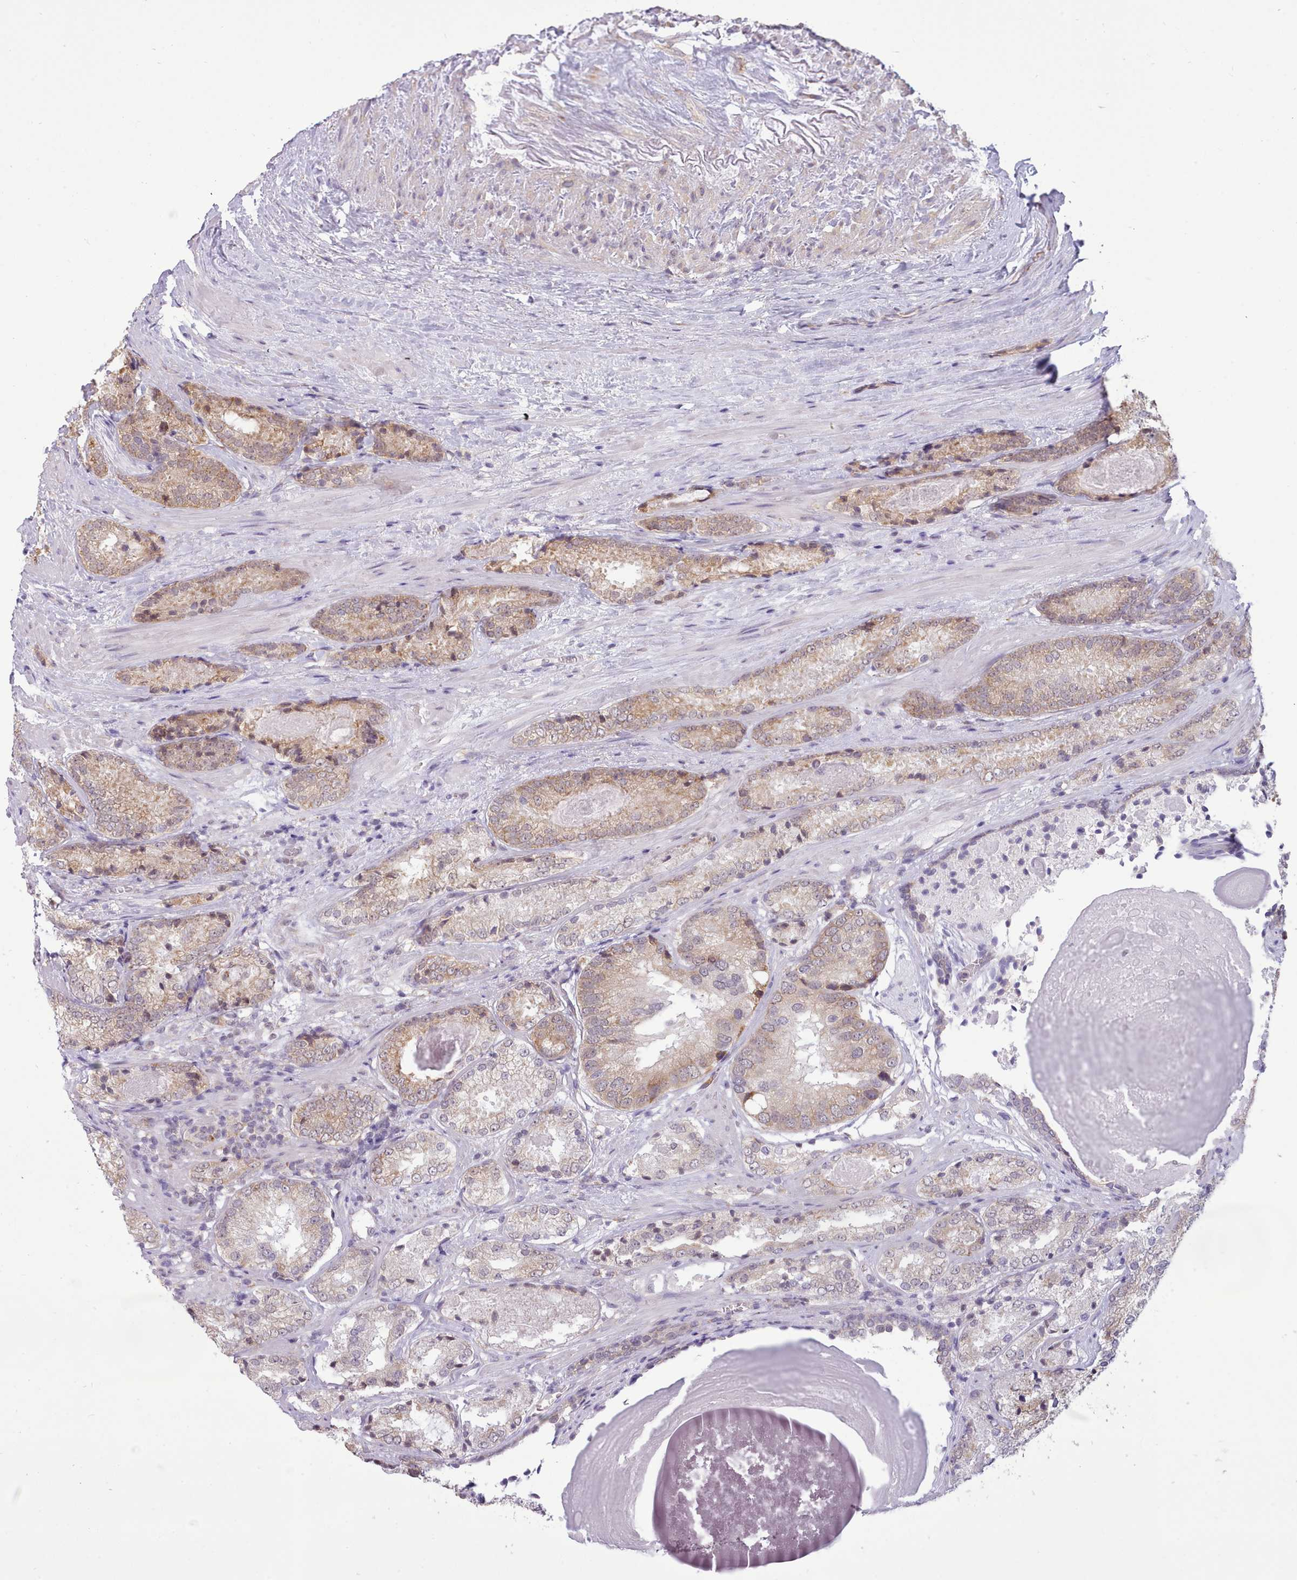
{"staining": {"intensity": "weak", "quantity": "25%-75%", "location": "cytoplasmic/membranous"}, "tissue": "prostate cancer", "cell_type": "Tumor cells", "image_type": "cancer", "snomed": [{"axis": "morphology", "description": "Adenocarcinoma, High grade"}, {"axis": "topography", "description": "Prostate"}], "caption": "DAB (3,3'-diaminobenzidine) immunohistochemical staining of human prostate cancer shows weak cytoplasmic/membranous protein positivity in approximately 25%-75% of tumor cells.", "gene": "SEC61B", "patient": {"sex": "male", "age": 63}}